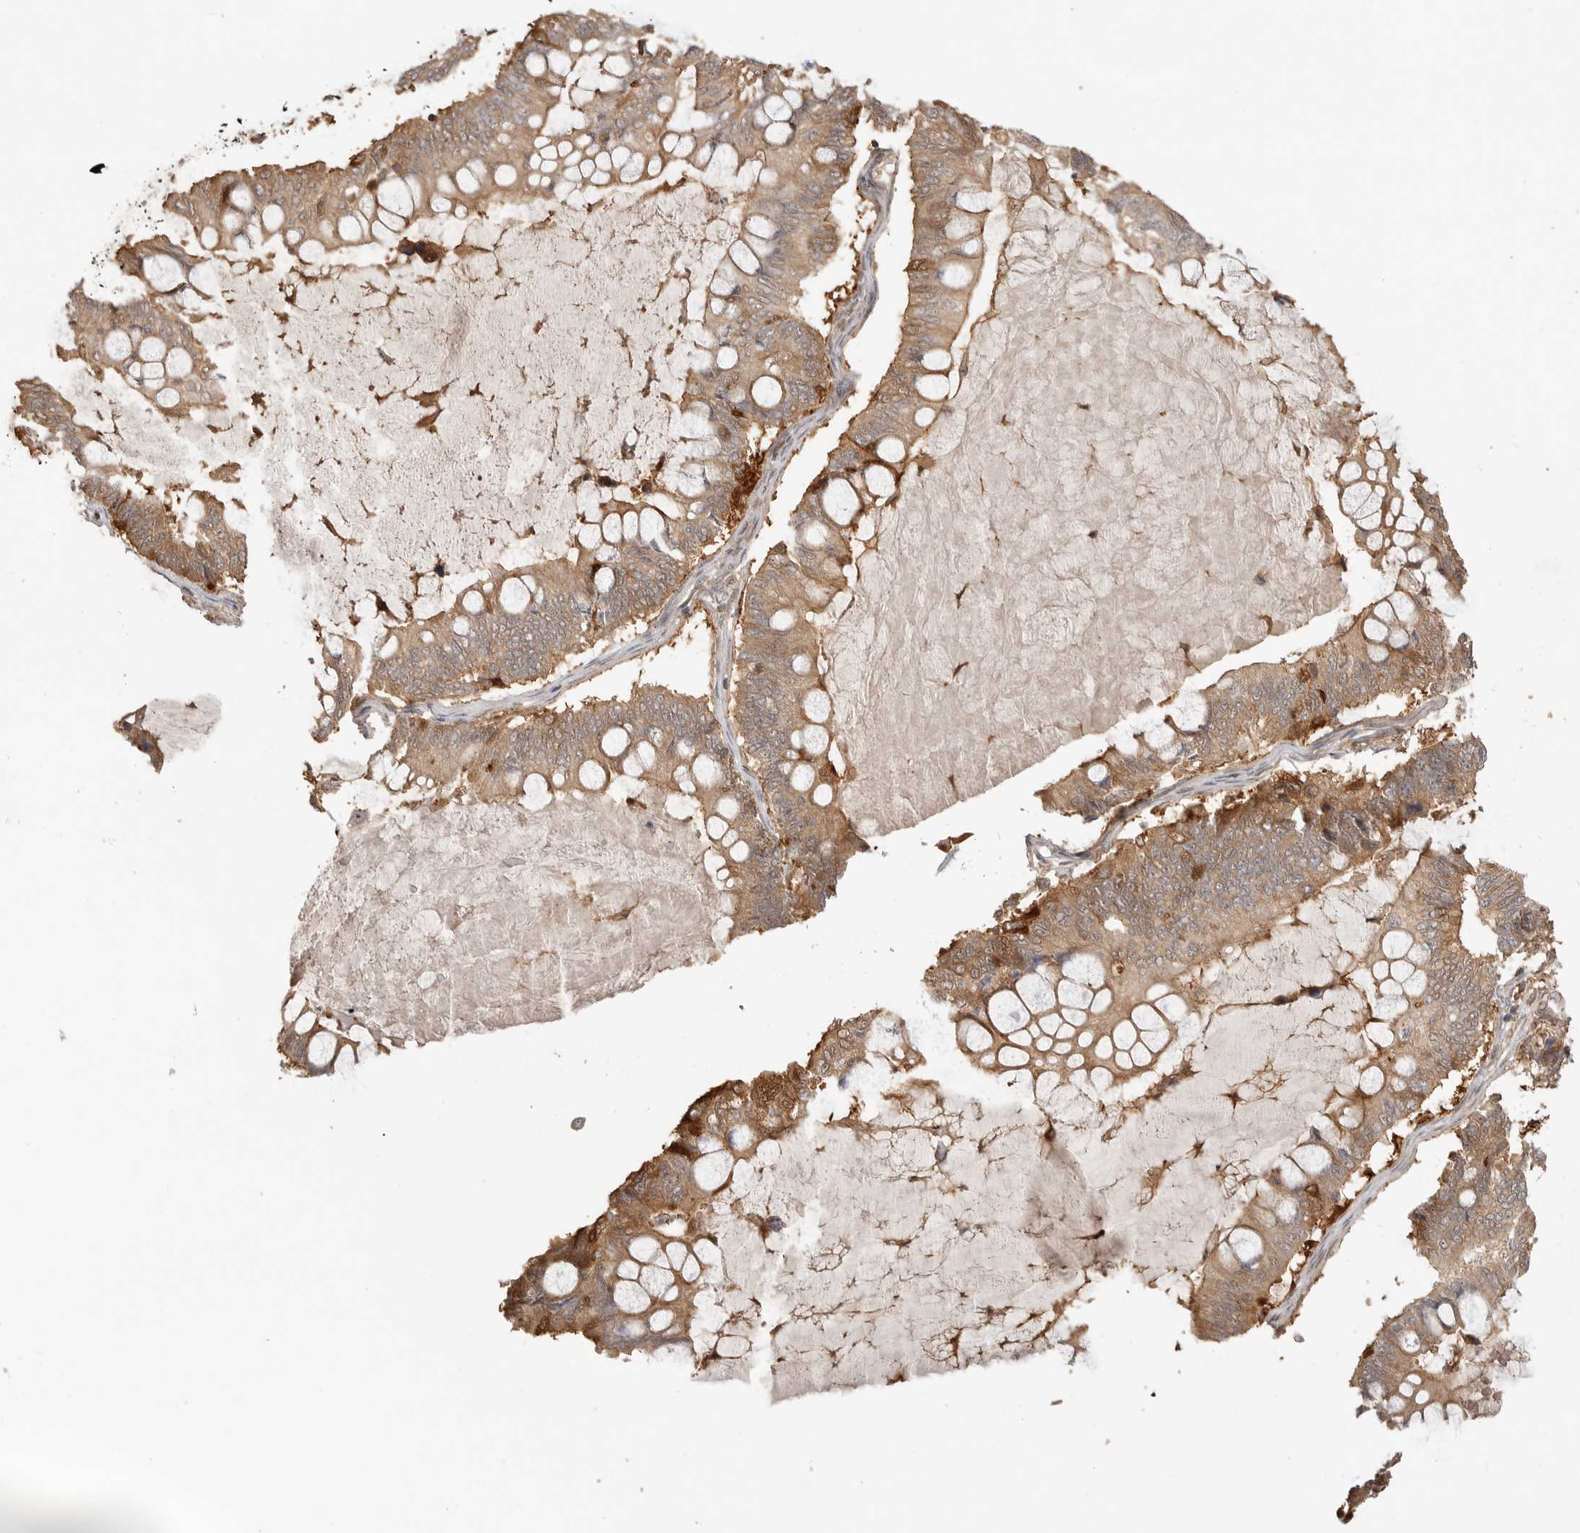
{"staining": {"intensity": "moderate", "quantity": ">75%", "location": "cytoplasmic/membranous"}, "tissue": "ovarian cancer", "cell_type": "Tumor cells", "image_type": "cancer", "snomed": [{"axis": "morphology", "description": "Cystadenocarcinoma, mucinous, NOS"}, {"axis": "topography", "description": "Ovary"}], "caption": "Protein expression analysis of human ovarian mucinous cystadenocarcinoma reveals moderate cytoplasmic/membranous staining in approximately >75% of tumor cells.", "gene": "CLDN12", "patient": {"sex": "female", "age": 61}}